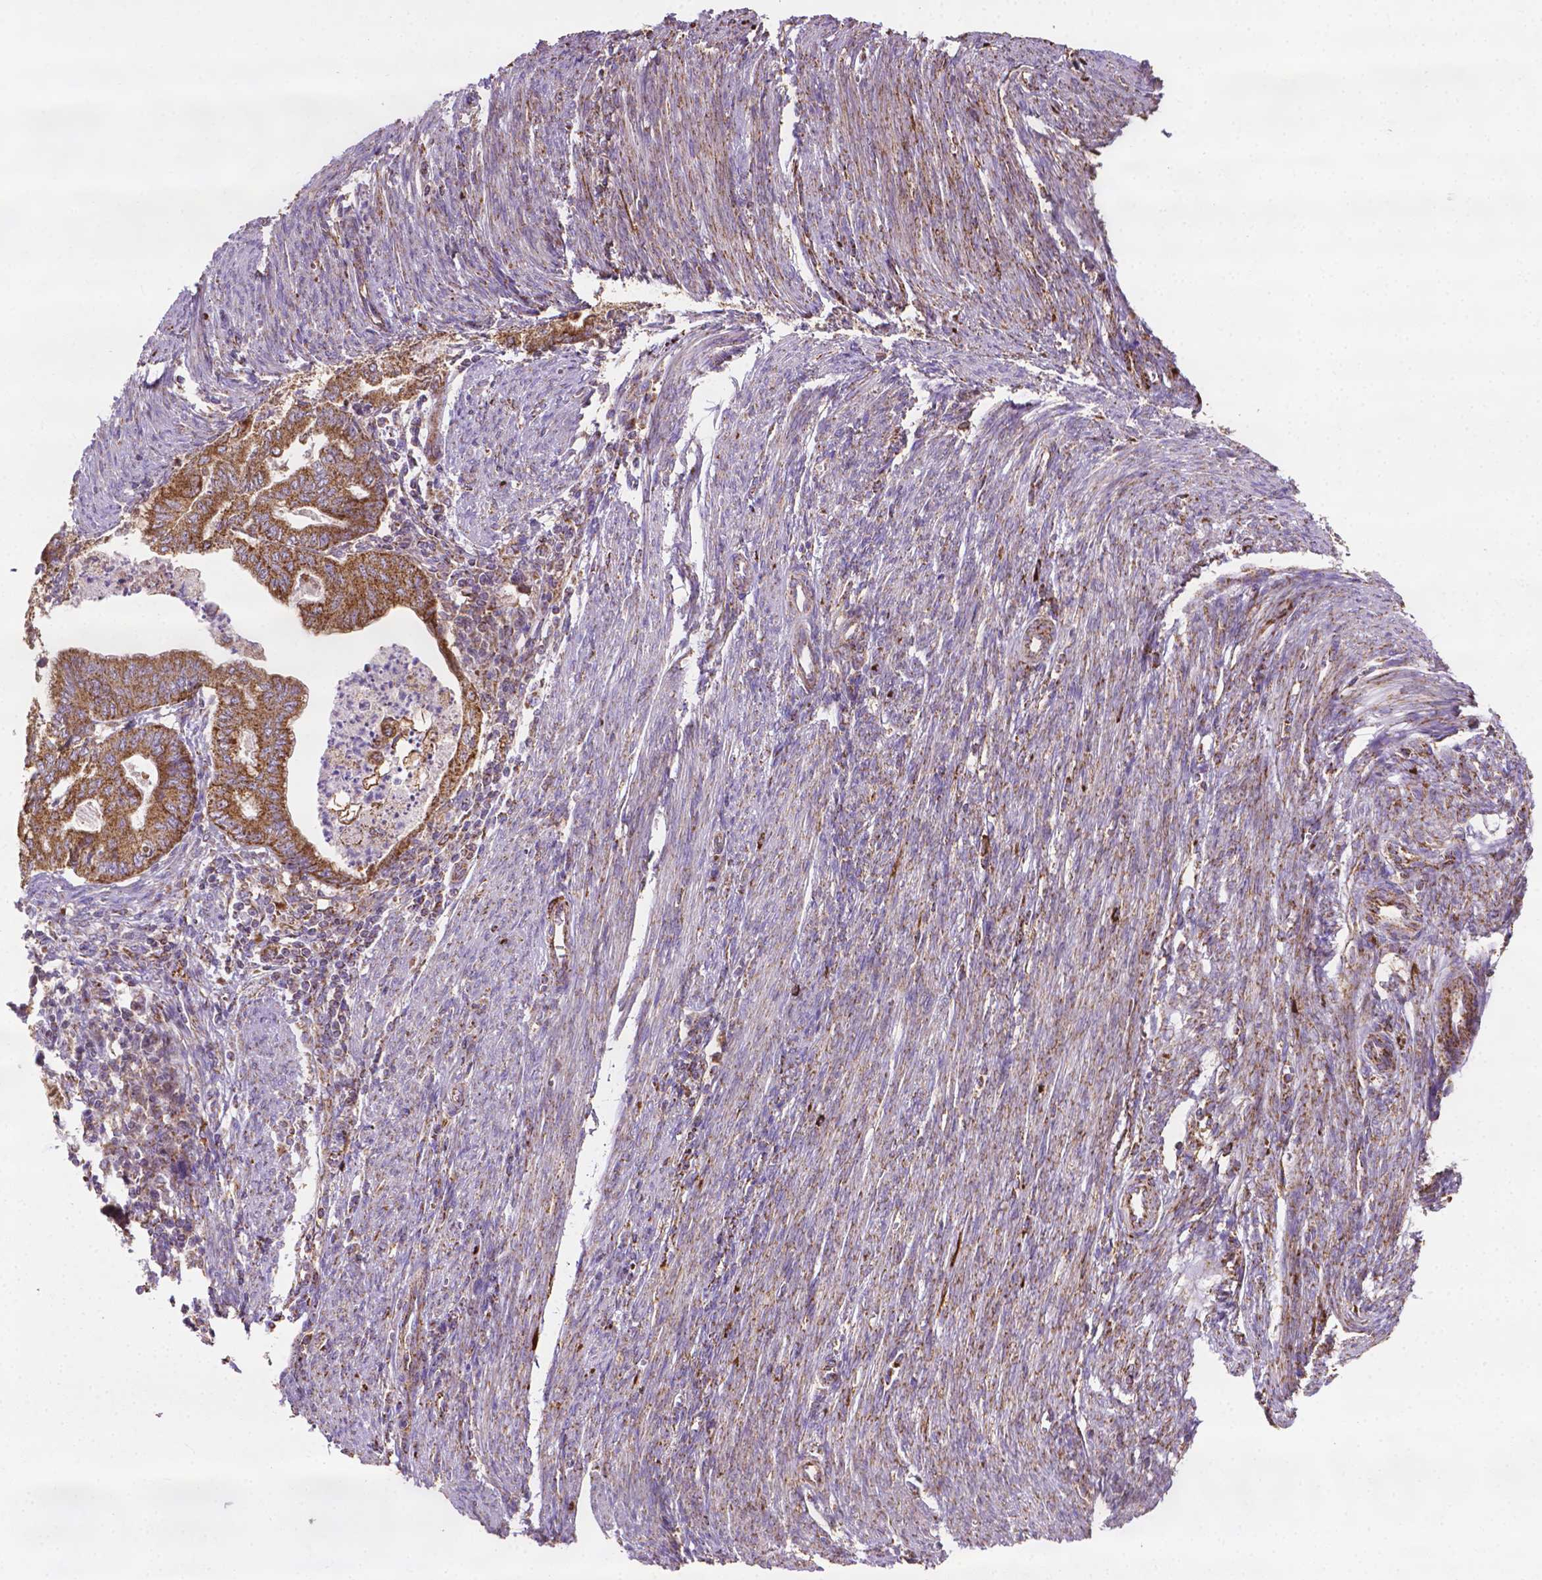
{"staining": {"intensity": "moderate", "quantity": ">75%", "location": "cytoplasmic/membranous"}, "tissue": "endometrial cancer", "cell_type": "Tumor cells", "image_type": "cancer", "snomed": [{"axis": "morphology", "description": "Adenocarcinoma, NOS"}, {"axis": "topography", "description": "Endometrium"}], "caption": "Human adenocarcinoma (endometrial) stained with a brown dye demonstrates moderate cytoplasmic/membranous positive expression in about >75% of tumor cells.", "gene": "ILVBL", "patient": {"sex": "female", "age": 79}}